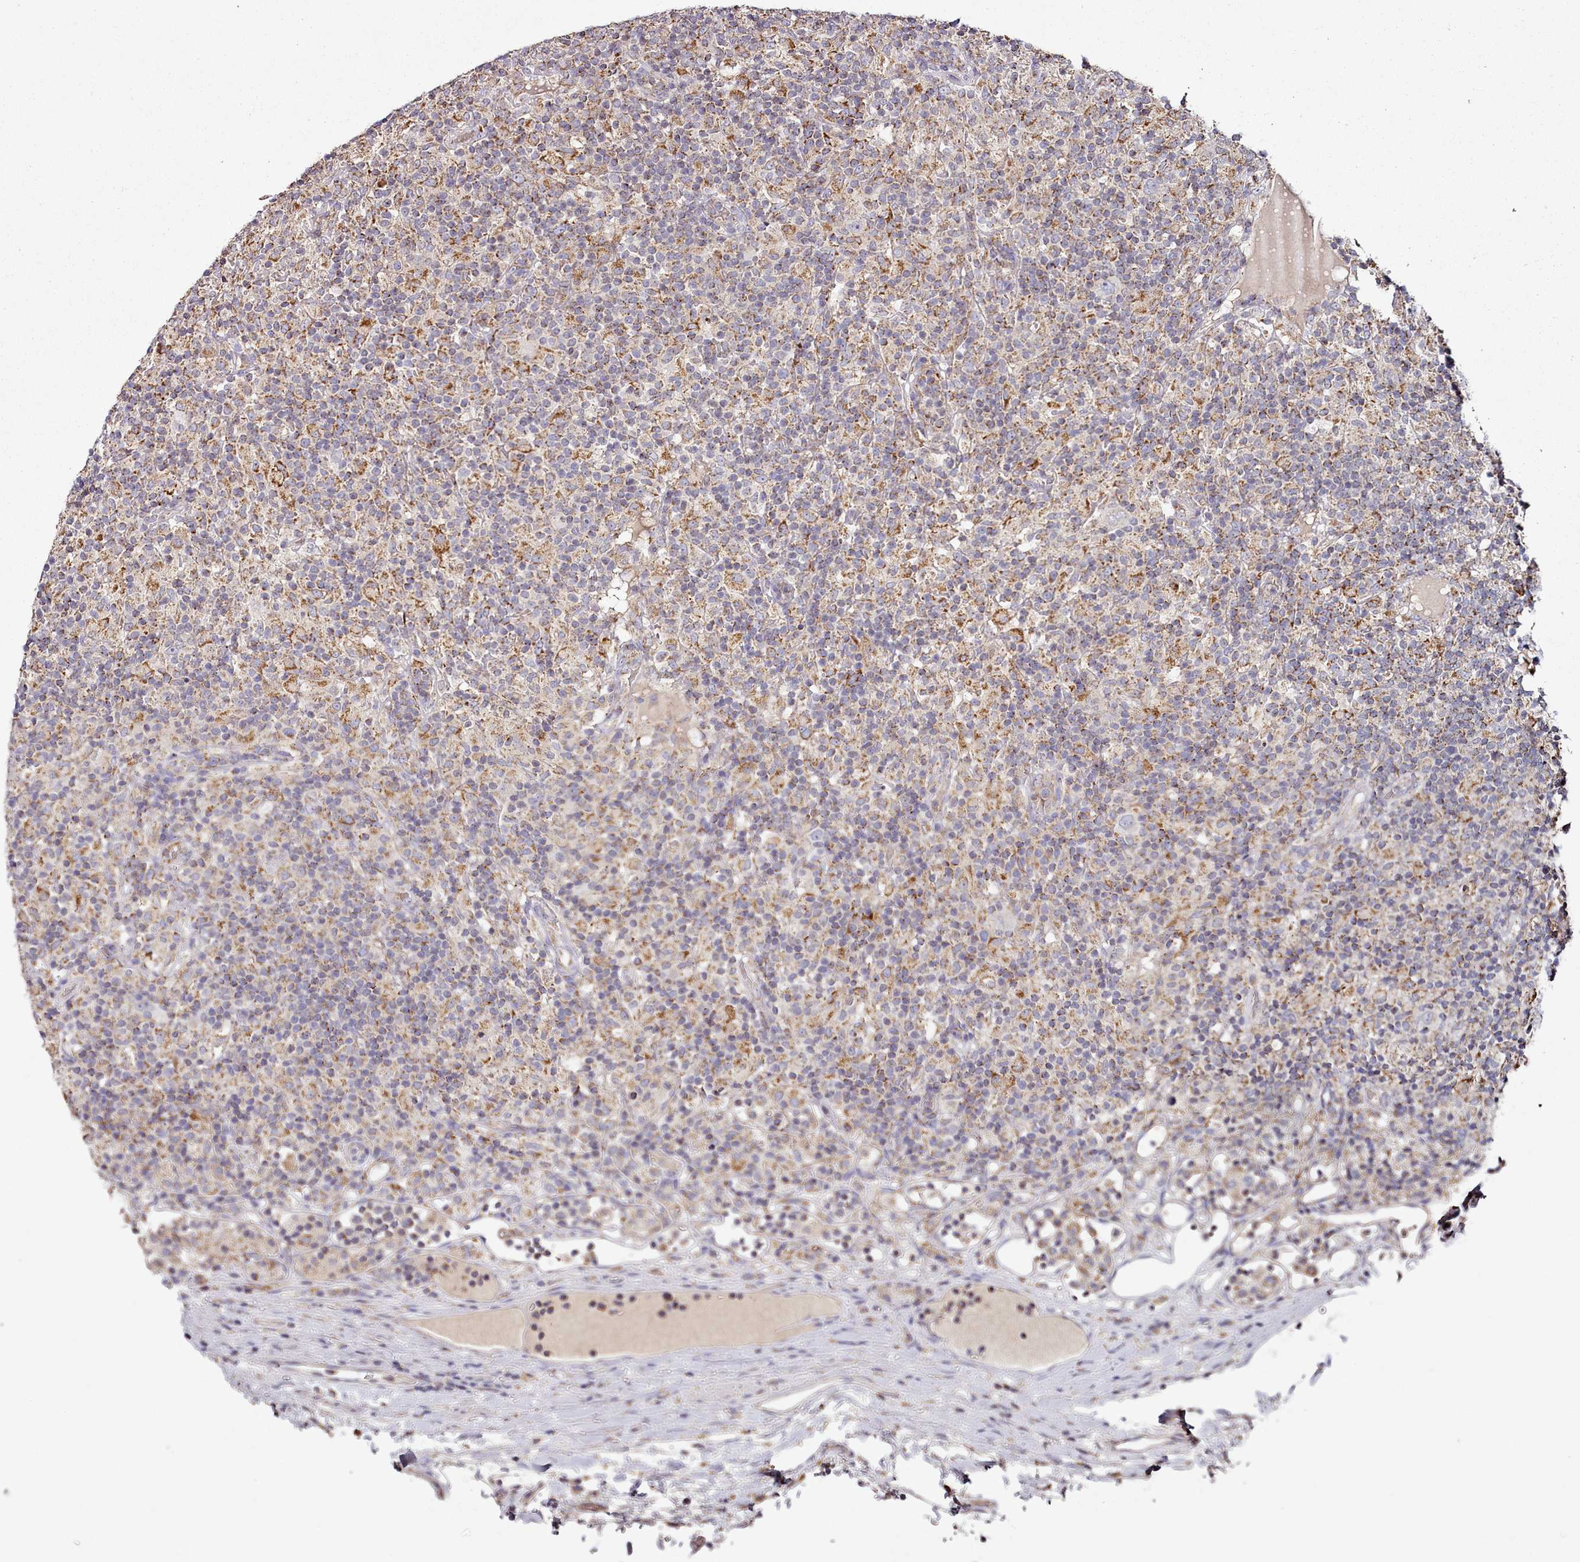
{"staining": {"intensity": "strong", "quantity": "<25%", "location": "cytoplasmic/membranous"}, "tissue": "lymphoma", "cell_type": "Tumor cells", "image_type": "cancer", "snomed": [{"axis": "morphology", "description": "Hodgkin's disease, NOS"}, {"axis": "topography", "description": "Lymph node"}], "caption": "High-magnification brightfield microscopy of Hodgkin's disease stained with DAB (brown) and counterstained with hematoxylin (blue). tumor cells exhibit strong cytoplasmic/membranous staining is identified in about<25% of cells.", "gene": "ACSS1", "patient": {"sex": "male", "age": 70}}